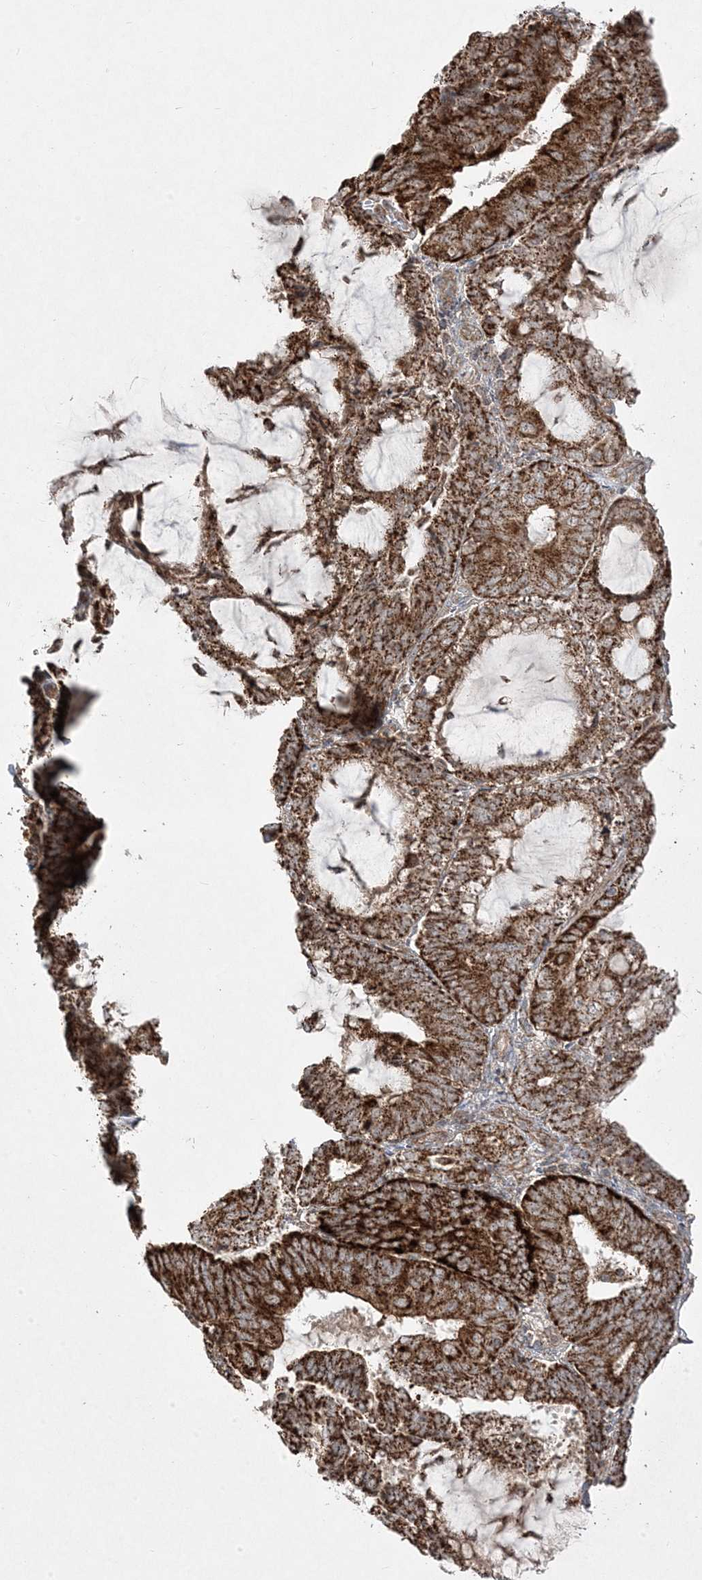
{"staining": {"intensity": "strong", "quantity": ">75%", "location": "cytoplasmic/membranous"}, "tissue": "endometrial cancer", "cell_type": "Tumor cells", "image_type": "cancer", "snomed": [{"axis": "morphology", "description": "Adenocarcinoma, NOS"}, {"axis": "topography", "description": "Endometrium"}], "caption": "Strong cytoplasmic/membranous protein expression is seen in about >75% of tumor cells in endometrial cancer. Nuclei are stained in blue.", "gene": "CLUAP1", "patient": {"sex": "female", "age": 81}}